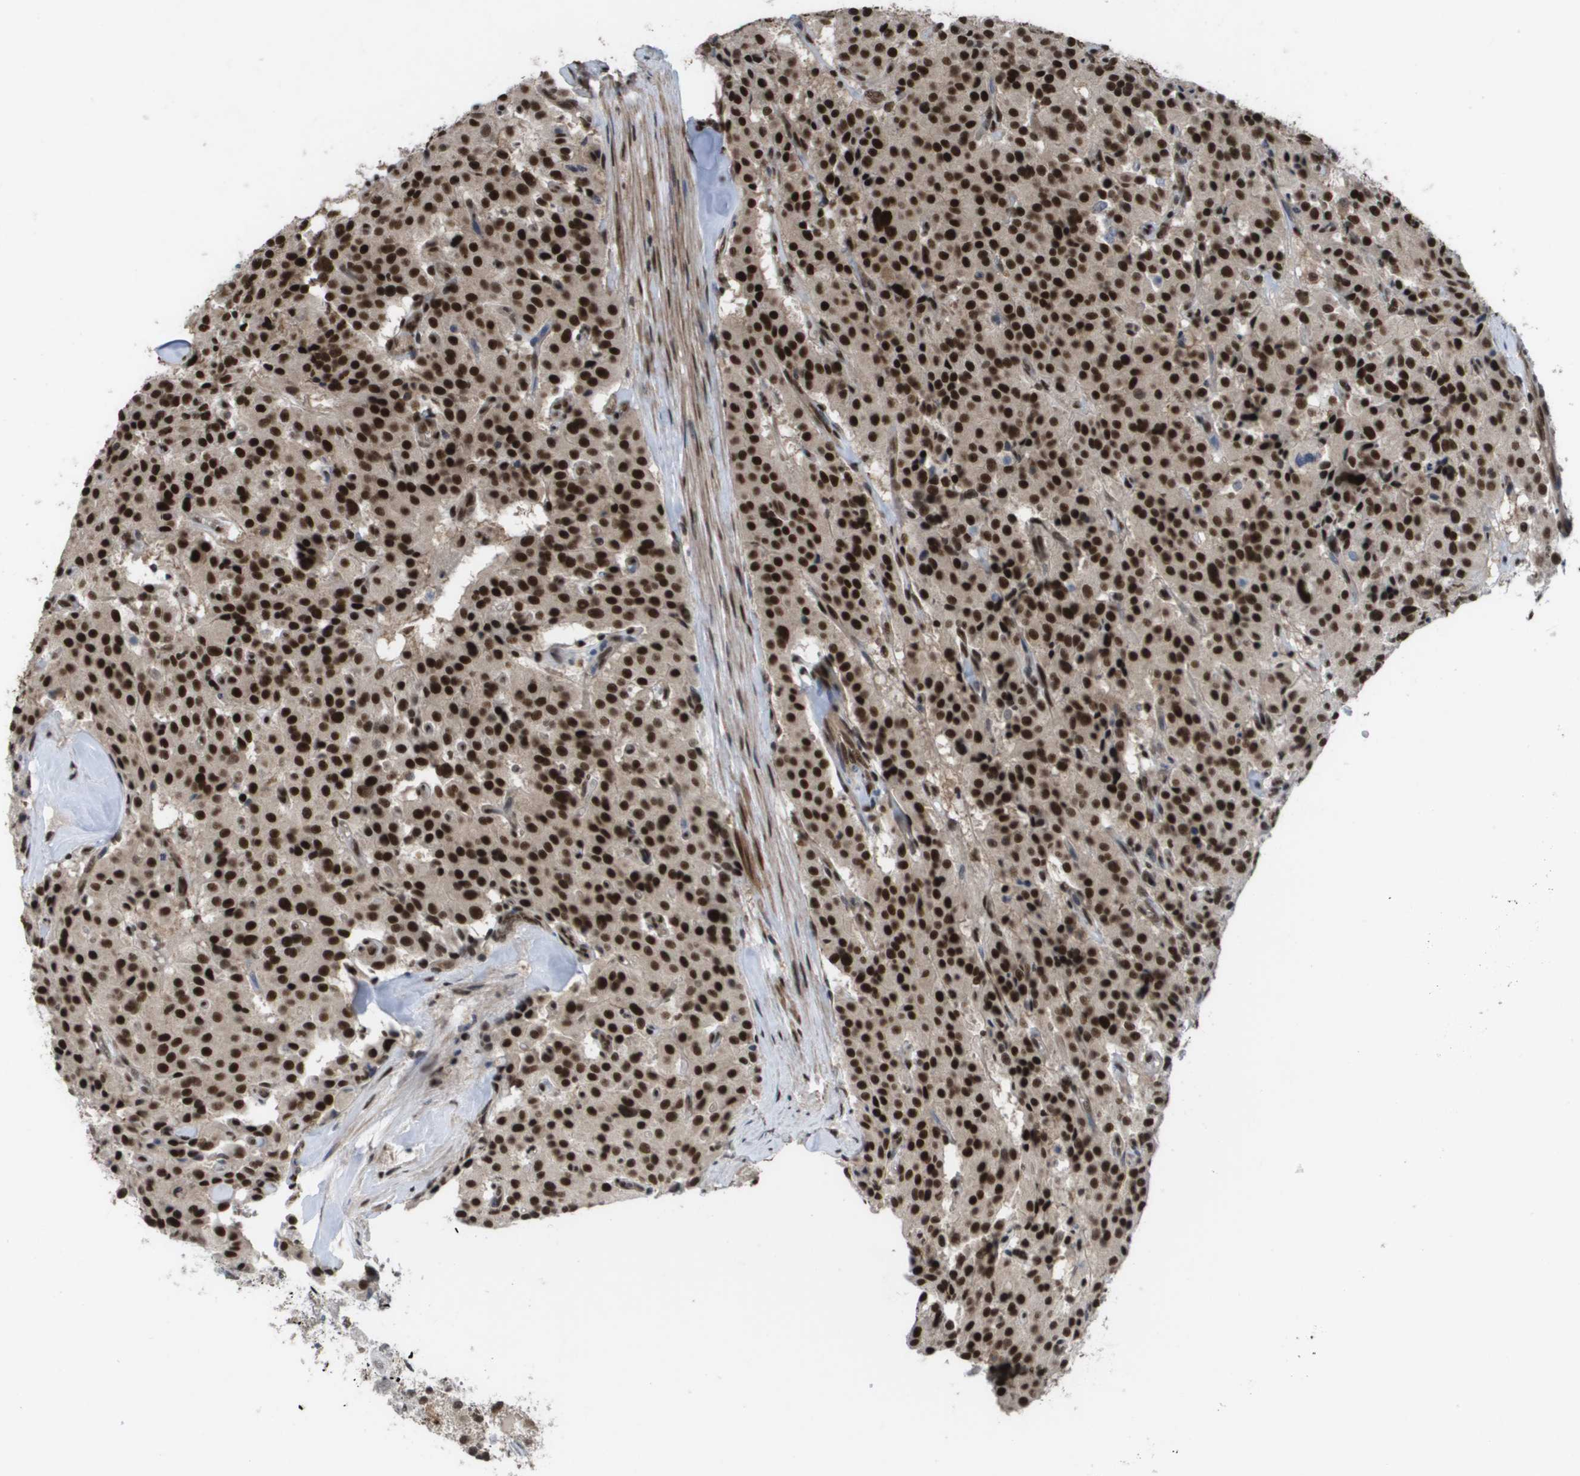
{"staining": {"intensity": "strong", "quantity": ">75%", "location": "nuclear"}, "tissue": "carcinoid", "cell_type": "Tumor cells", "image_type": "cancer", "snomed": [{"axis": "morphology", "description": "Carcinoid, malignant, NOS"}, {"axis": "topography", "description": "Lung"}], "caption": "This is an image of immunohistochemistry staining of carcinoid, which shows strong expression in the nuclear of tumor cells.", "gene": "CDT1", "patient": {"sex": "male", "age": 30}}